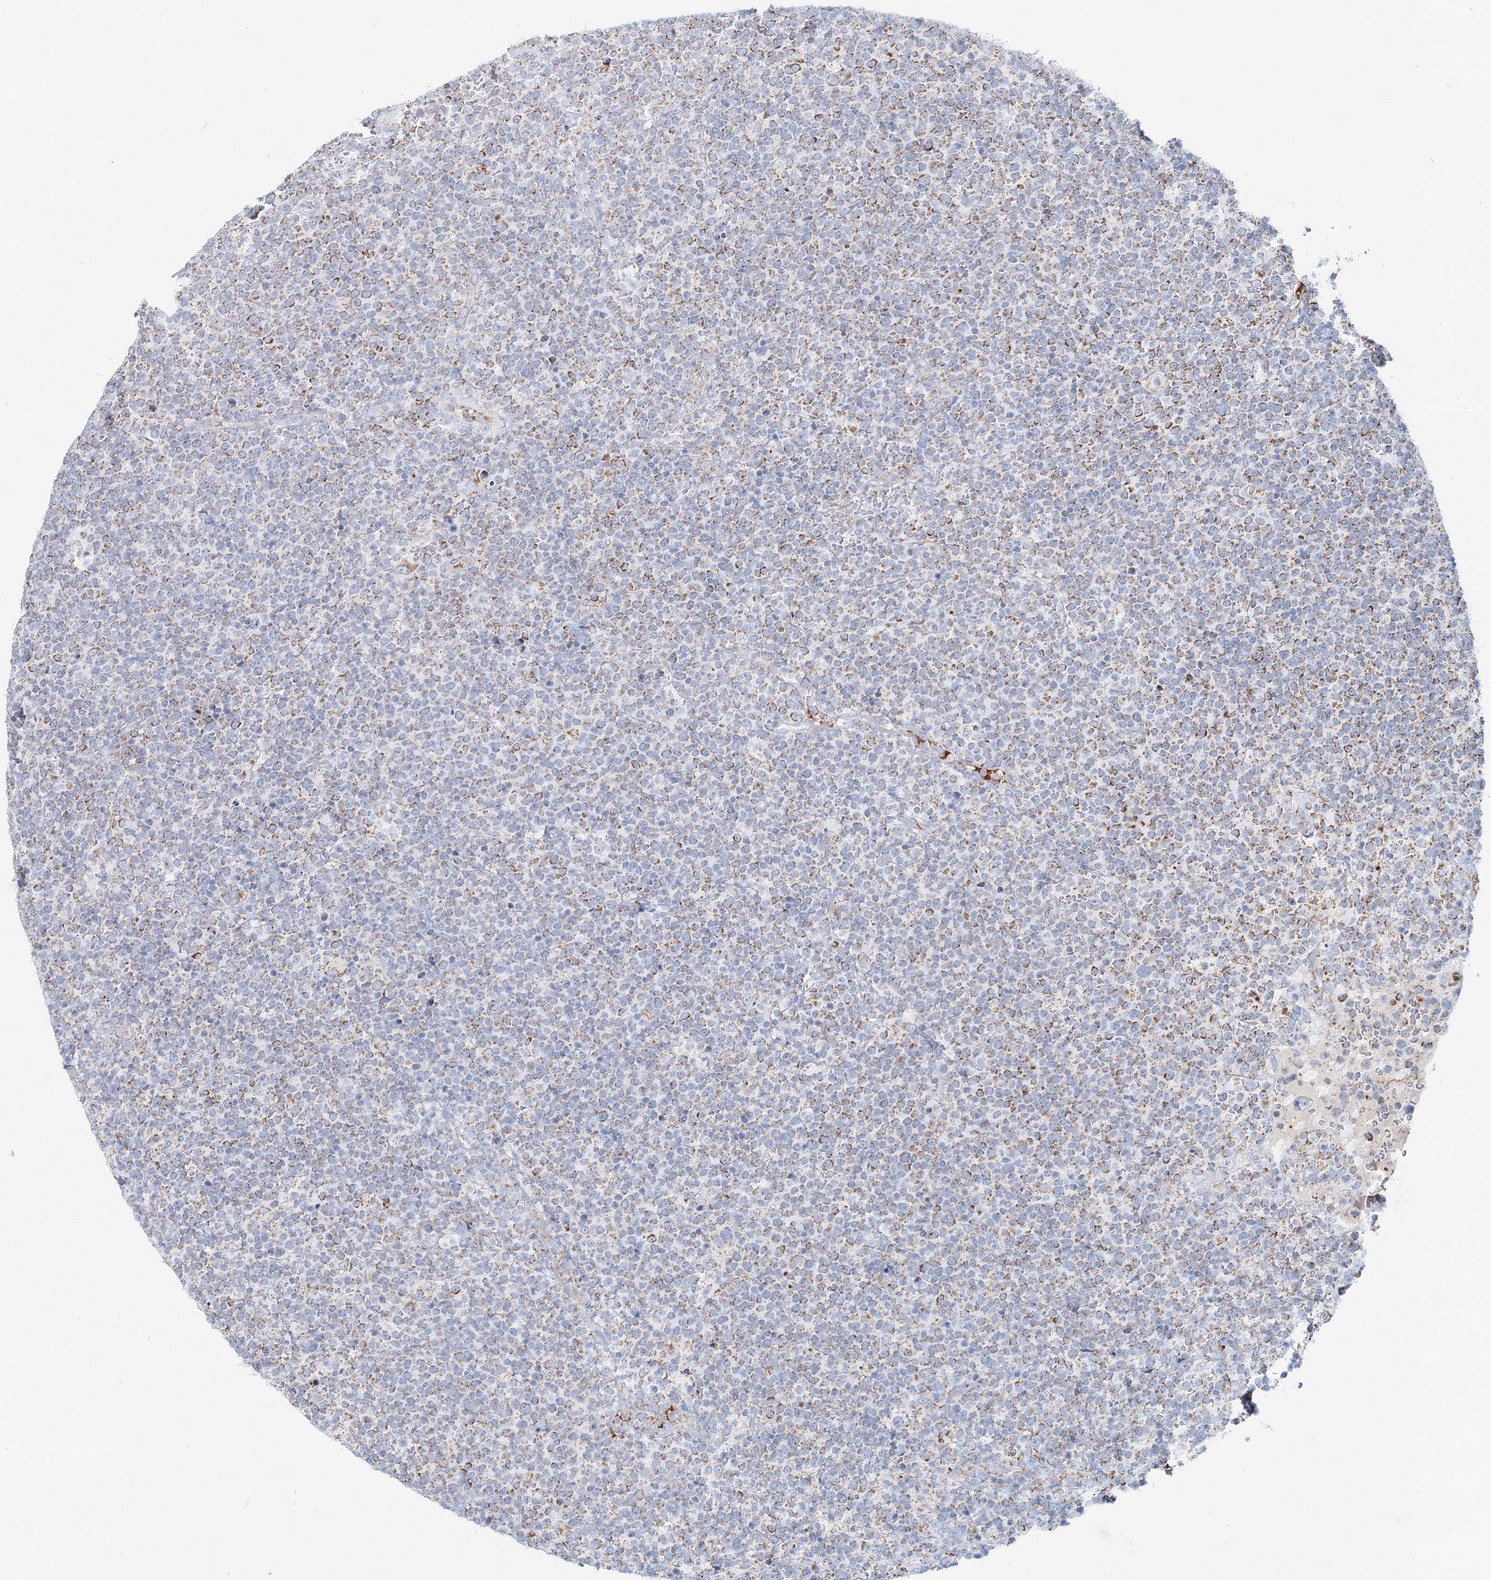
{"staining": {"intensity": "moderate", "quantity": "25%-75%", "location": "cytoplasmic/membranous"}, "tissue": "lymphoma", "cell_type": "Tumor cells", "image_type": "cancer", "snomed": [{"axis": "morphology", "description": "Malignant lymphoma, non-Hodgkin's type, High grade"}, {"axis": "topography", "description": "Lymph node"}], "caption": "Immunohistochemical staining of lymphoma reveals medium levels of moderate cytoplasmic/membranous positivity in about 25%-75% of tumor cells.", "gene": "MCCC2", "patient": {"sex": "male", "age": 61}}